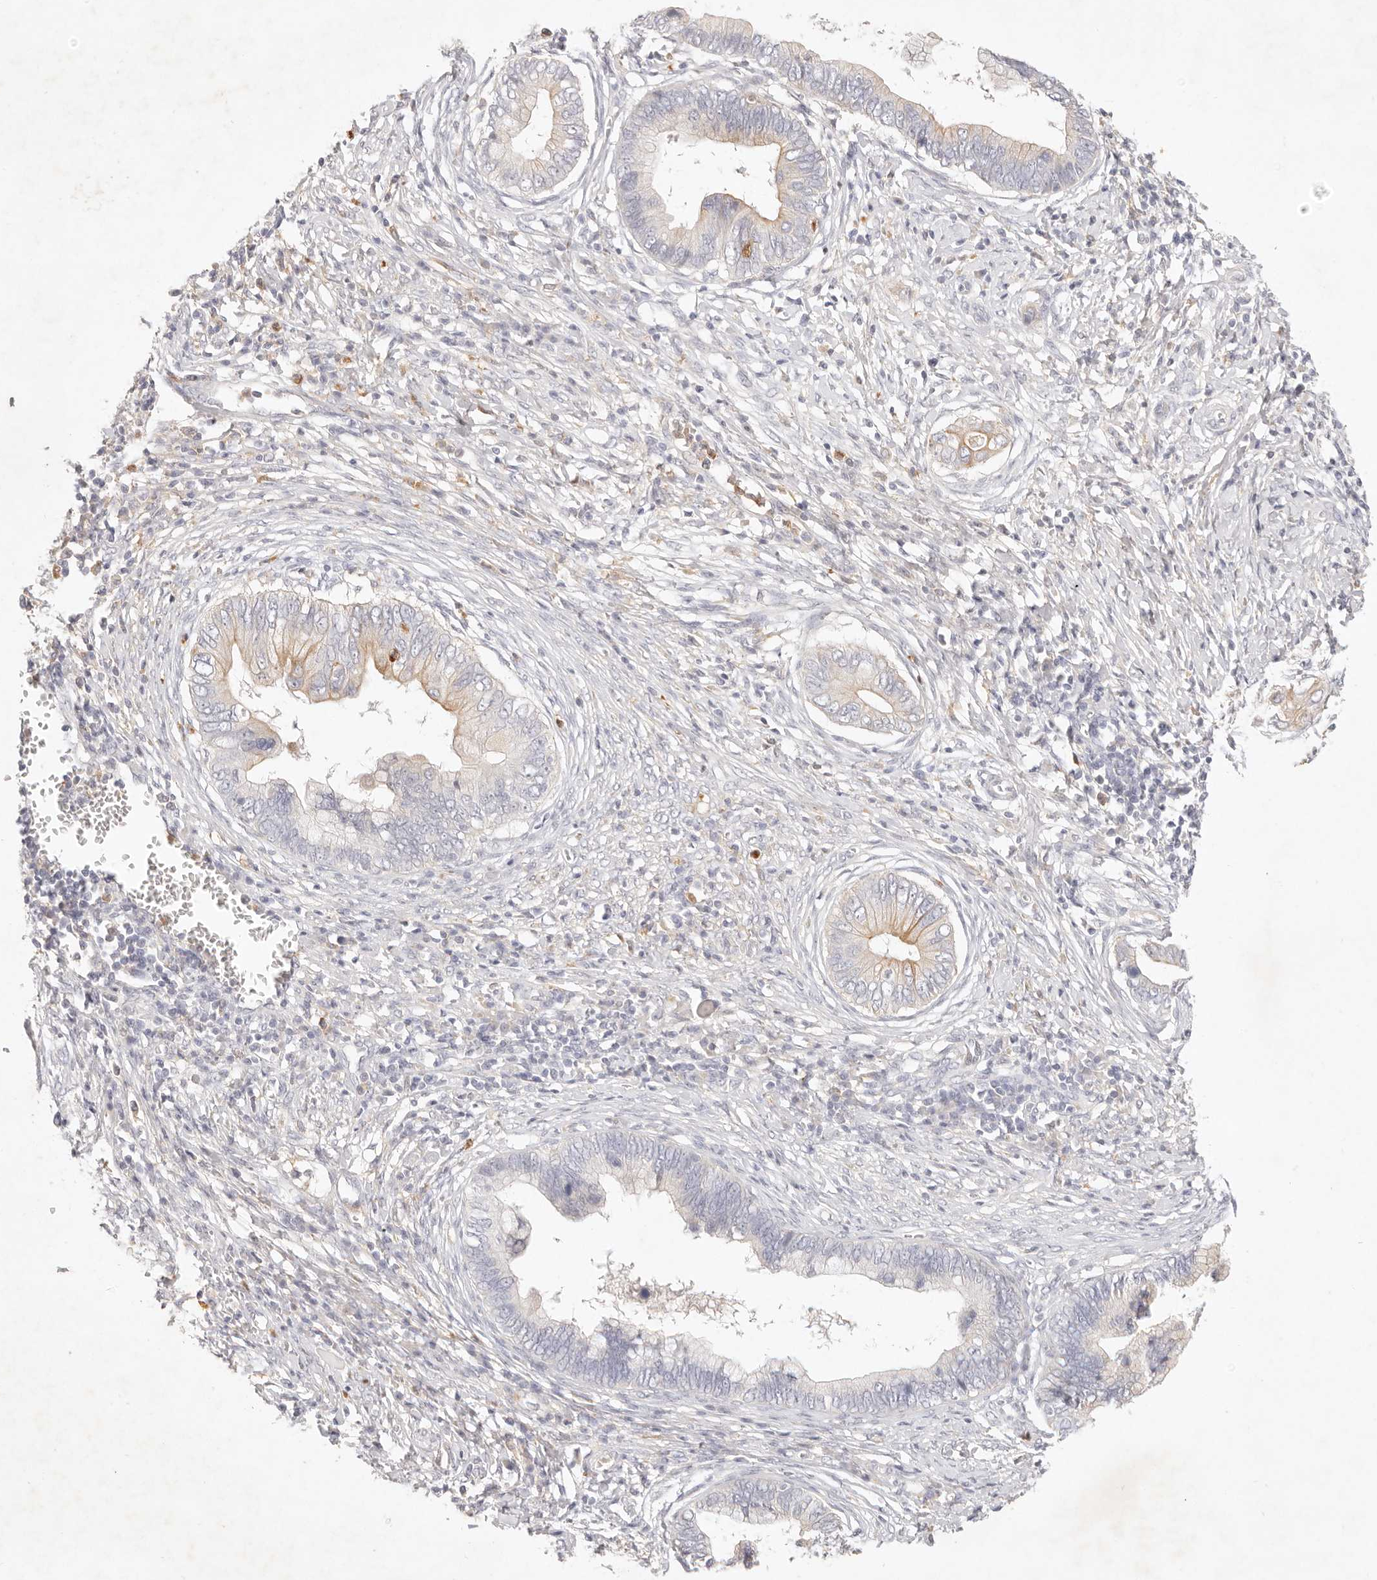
{"staining": {"intensity": "weak", "quantity": "25%-75%", "location": "cytoplasmic/membranous"}, "tissue": "cervical cancer", "cell_type": "Tumor cells", "image_type": "cancer", "snomed": [{"axis": "morphology", "description": "Adenocarcinoma, NOS"}, {"axis": "topography", "description": "Cervix"}], "caption": "Weak cytoplasmic/membranous protein positivity is seen in approximately 25%-75% of tumor cells in cervical cancer. Ihc stains the protein in brown and the nuclei are stained blue.", "gene": "GPR84", "patient": {"sex": "female", "age": 44}}